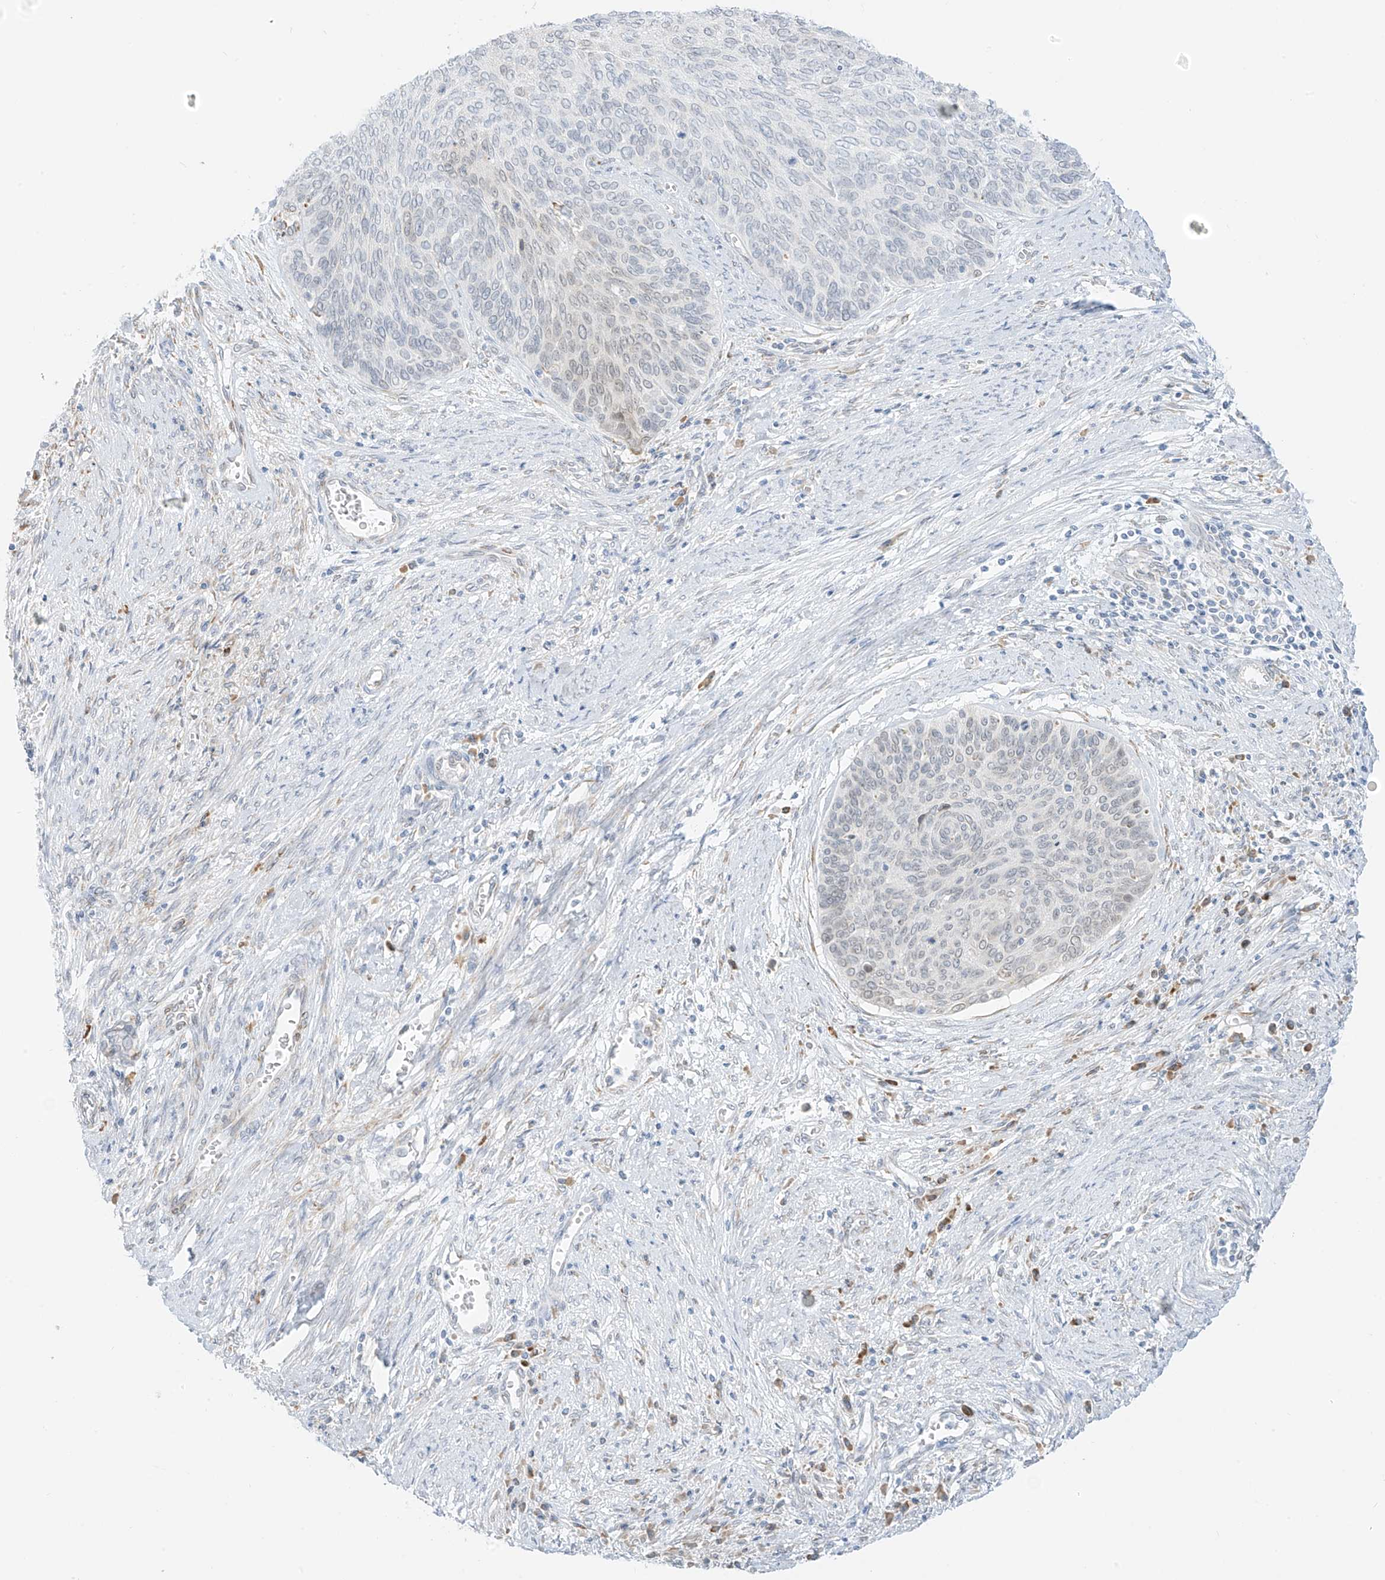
{"staining": {"intensity": "negative", "quantity": "none", "location": "none"}, "tissue": "cervical cancer", "cell_type": "Tumor cells", "image_type": "cancer", "snomed": [{"axis": "morphology", "description": "Squamous cell carcinoma, NOS"}, {"axis": "topography", "description": "Cervix"}], "caption": "IHC of cervical cancer (squamous cell carcinoma) reveals no expression in tumor cells.", "gene": "LRRC59", "patient": {"sex": "female", "age": 55}}